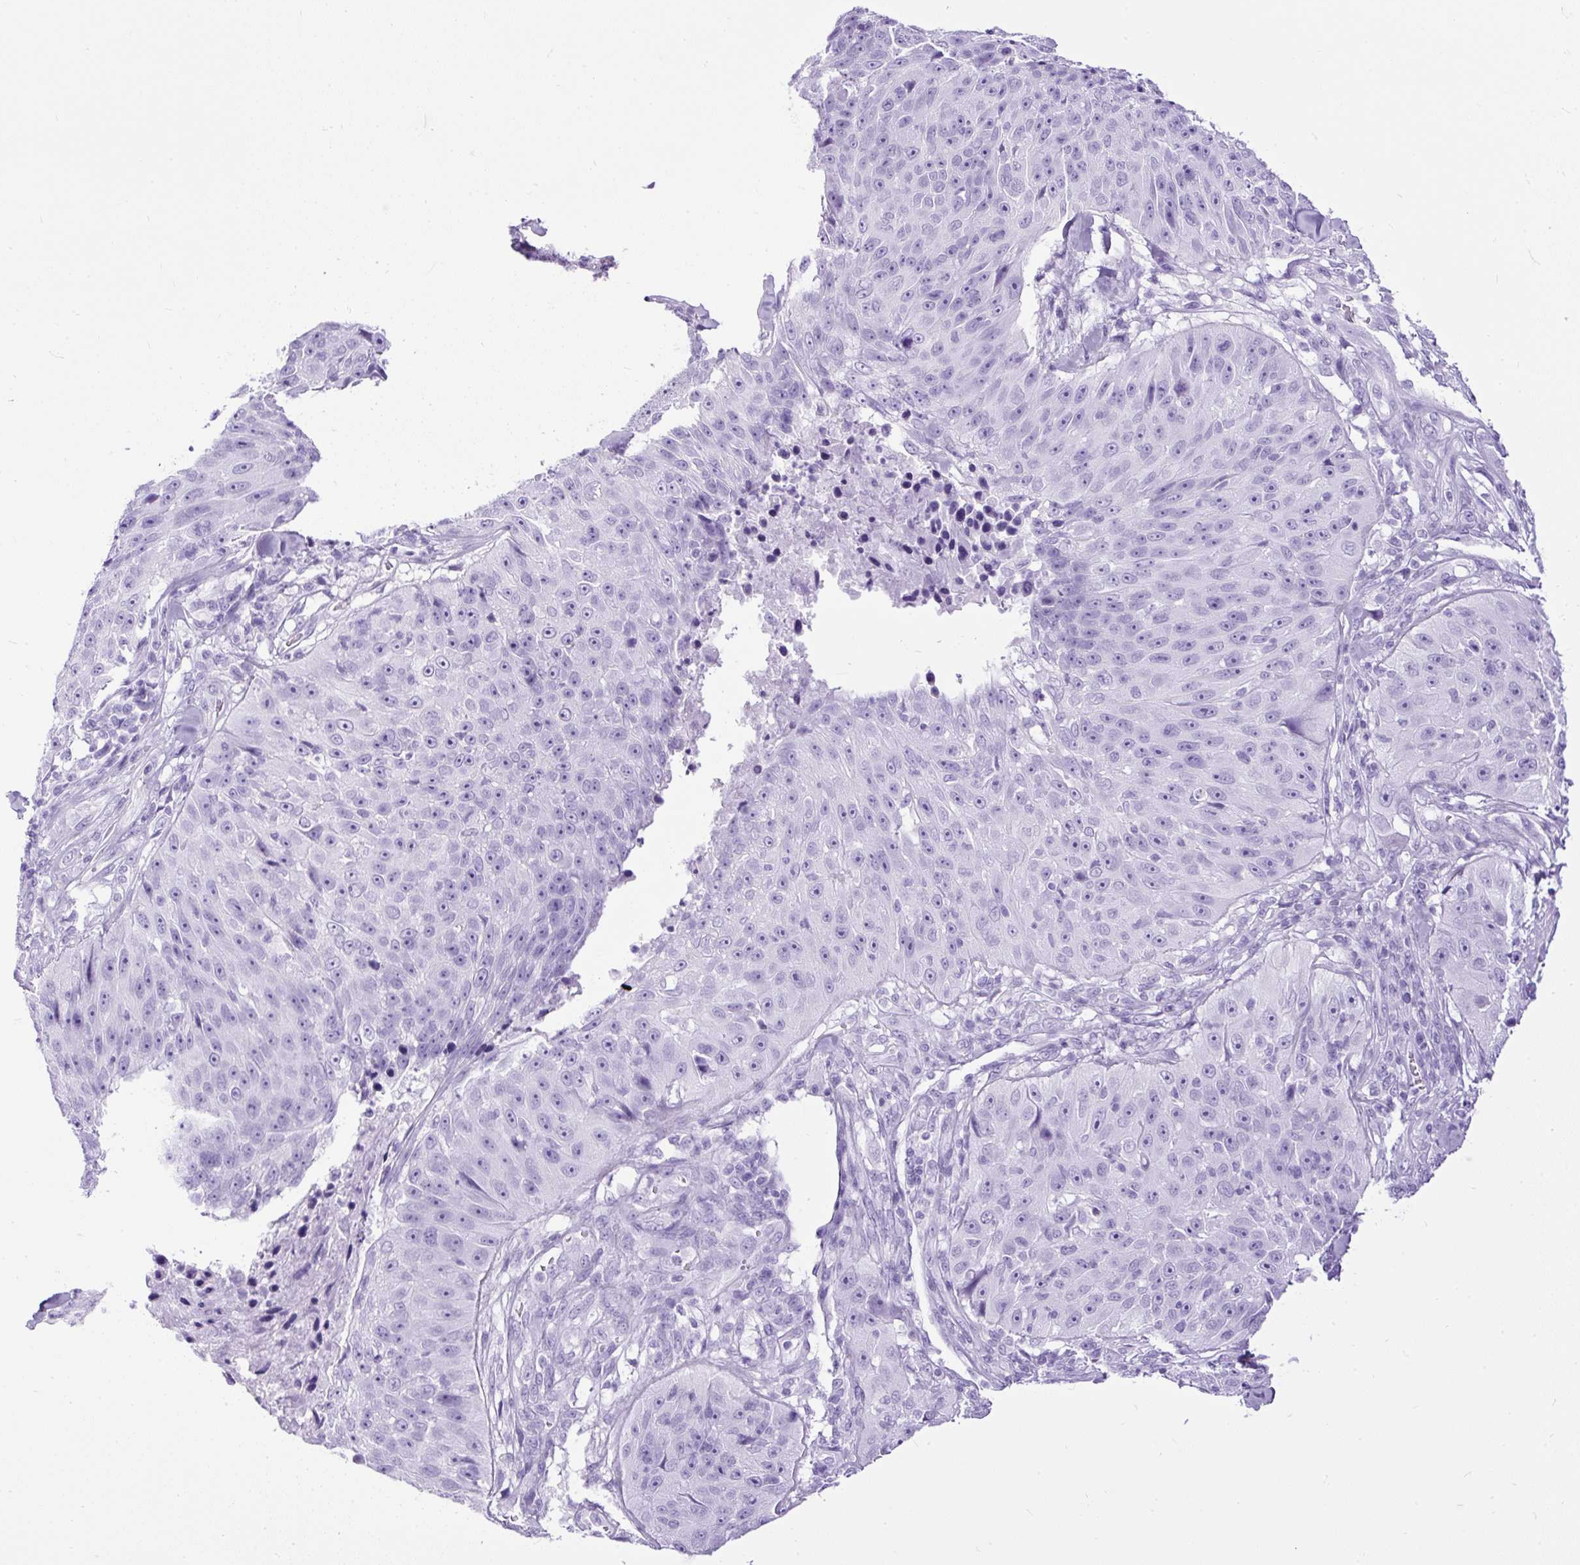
{"staining": {"intensity": "negative", "quantity": "none", "location": "none"}, "tissue": "skin cancer", "cell_type": "Tumor cells", "image_type": "cancer", "snomed": [{"axis": "morphology", "description": "Squamous cell carcinoma, NOS"}, {"axis": "topography", "description": "Skin"}], "caption": "Tumor cells are negative for brown protein staining in skin squamous cell carcinoma.", "gene": "CEL", "patient": {"sex": "female", "age": 87}}